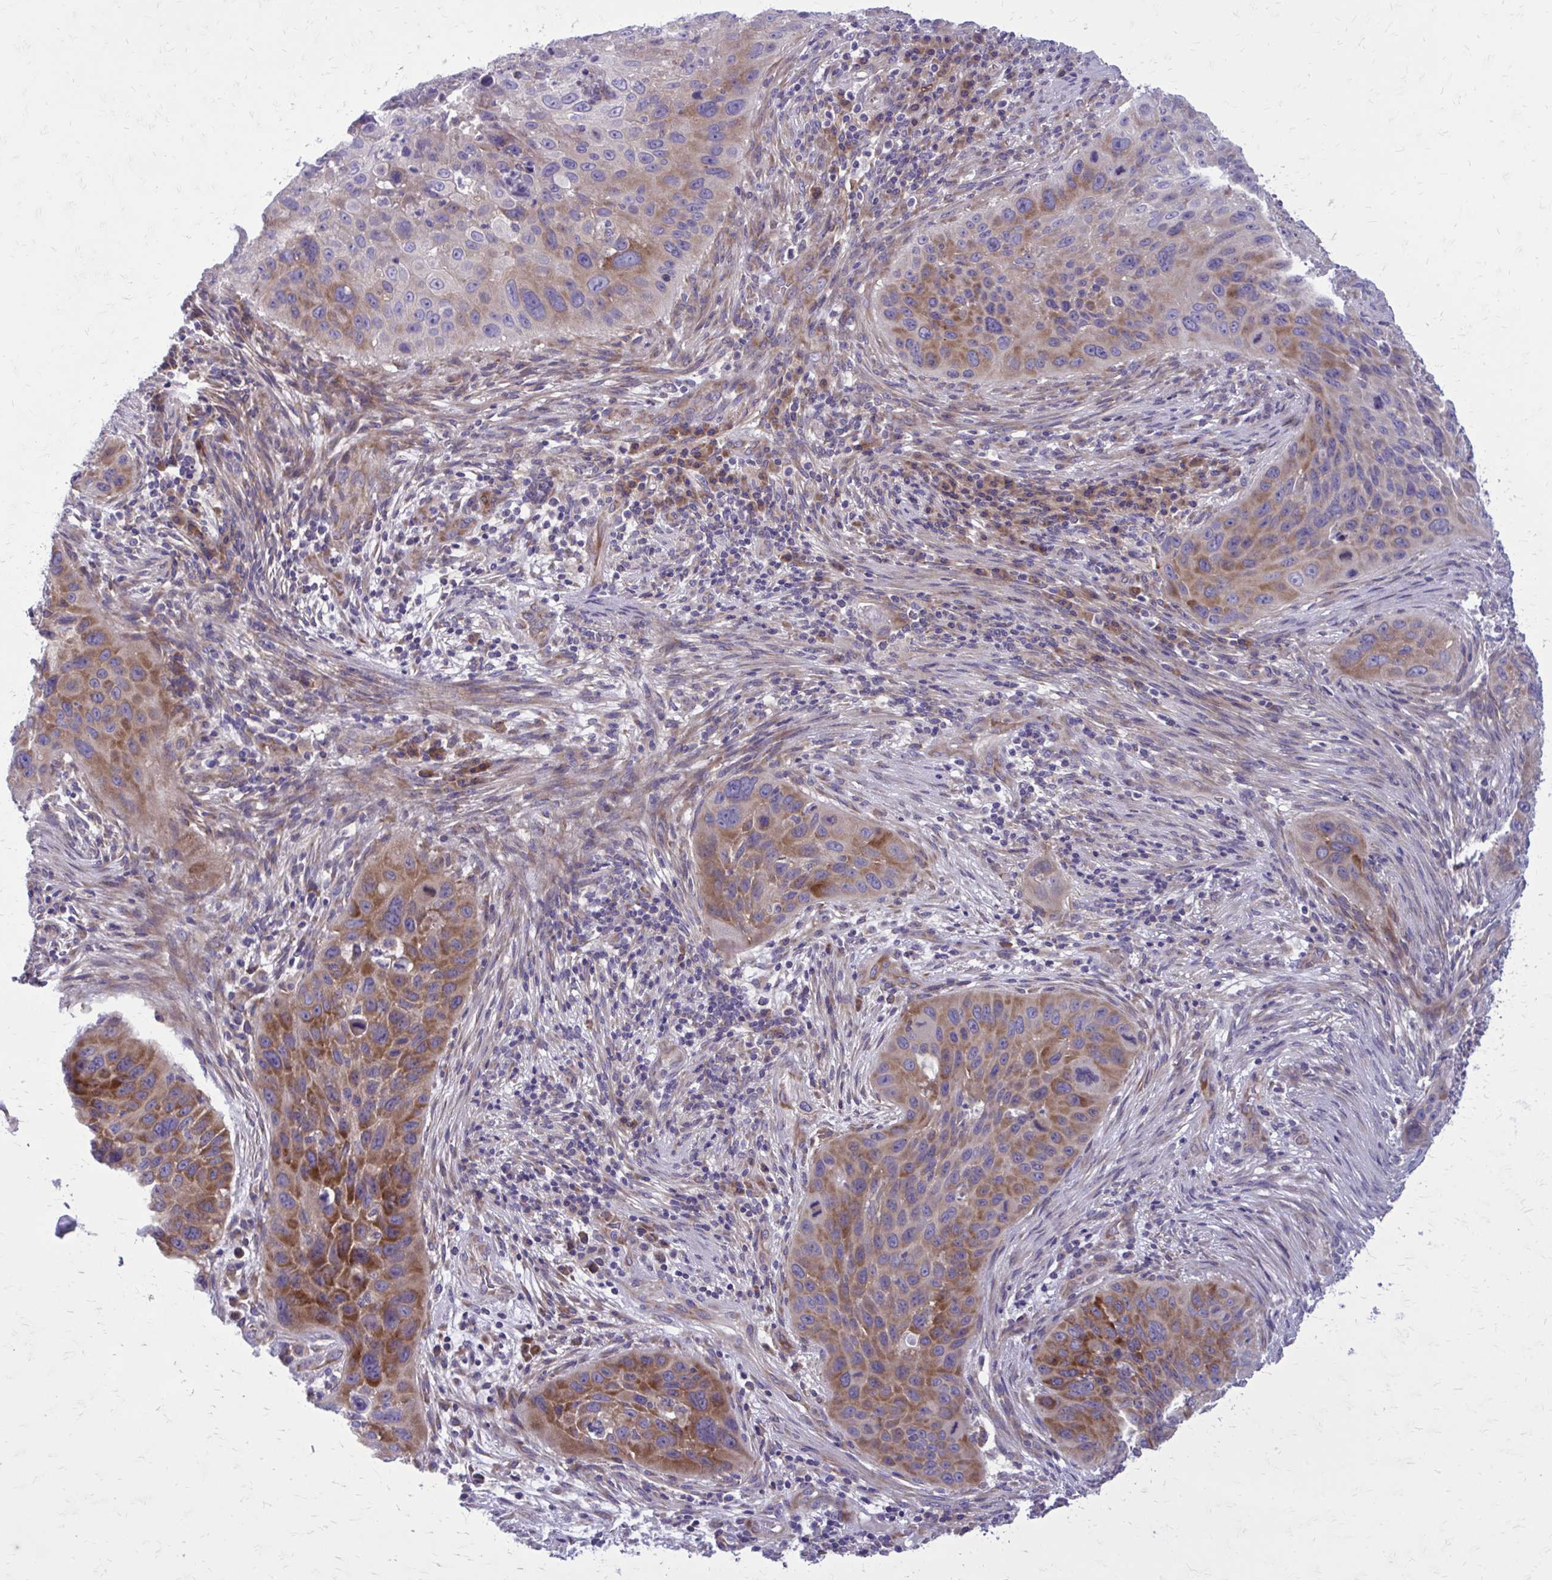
{"staining": {"intensity": "moderate", "quantity": "25%-75%", "location": "cytoplasmic/membranous"}, "tissue": "lung cancer", "cell_type": "Tumor cells", "image_type": "cancer", "snomed": [{"axis": "morphology", "description": "Squamous cell carcinoma, NOS"}, {"axis": "topography", "description": "Lung"}], "caption": "A micrograph of lung squamous cell carcinoma stained for a protein displays moderate cytoplasmic/membranous brown staining in tumor cells.", "gene": "GIGYF2", "patient": {"sex": "male", "age": 63}}